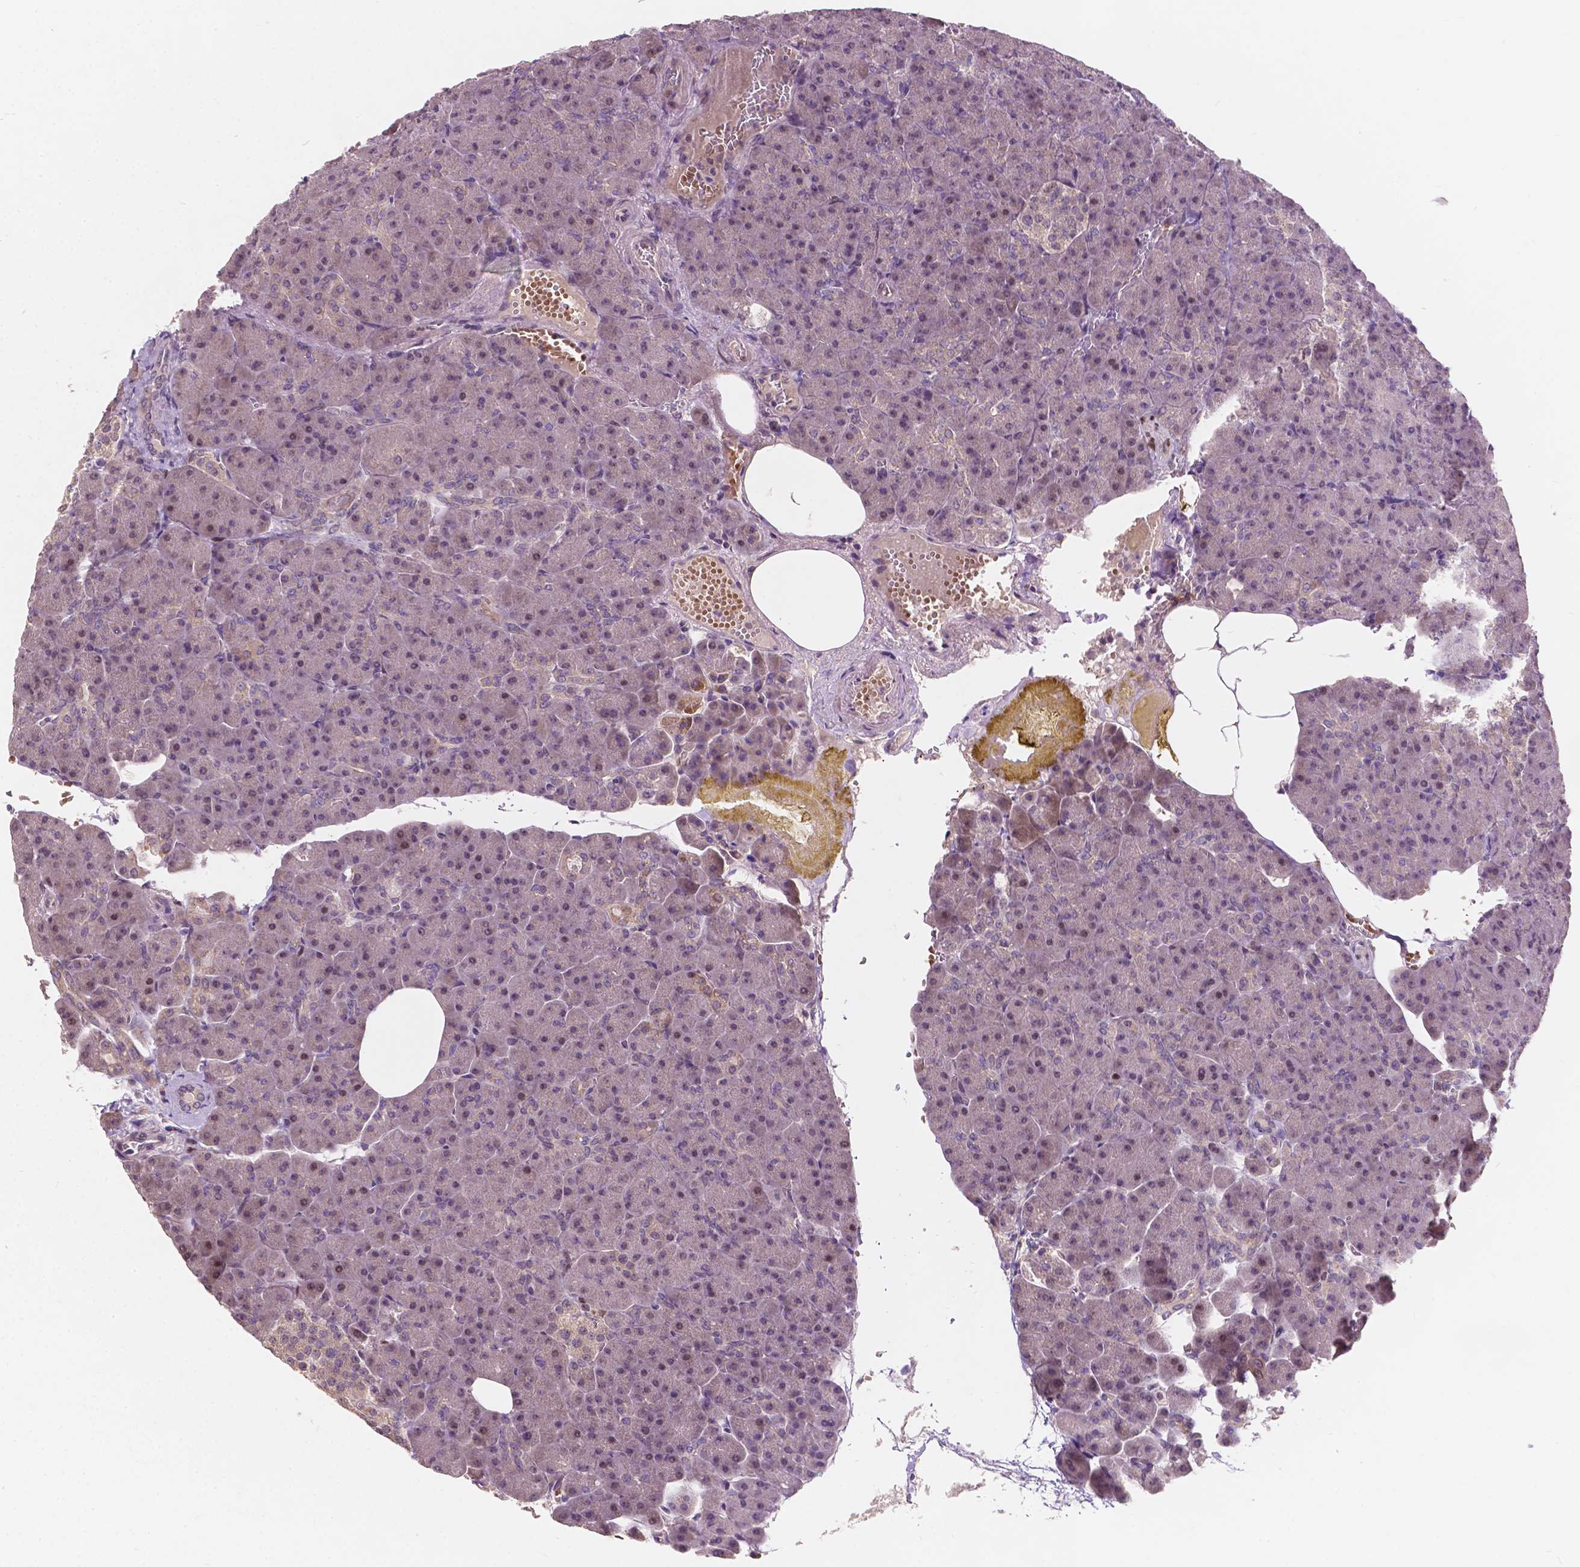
{"staining": {"intensity": "weak", "quantity": "<25%", "location": "cytoplasmic/membranous,nuclear"}, "tissue": "pancreas", "cell_type": "Exocrine glandular cells", "image_type": "normal", "snomed": [{"axis": "morphology", "description": "Normal tissue, NOS"}, {"axis": "topography", "description": "Pancreas"}], "caption": "This photomicrograph is of normal pancreas stained with IHC to label a protein in brown with the nuclei are counter-stained blue. There is no staining in exocrine glandular cells. (DAB (3,3'-diaminobenzidine) immunohistochemistry visualized using brightfield microscopy, high magnification).", "gene": "DUSP16", "patient": {"sex": "female", "age": 74}}